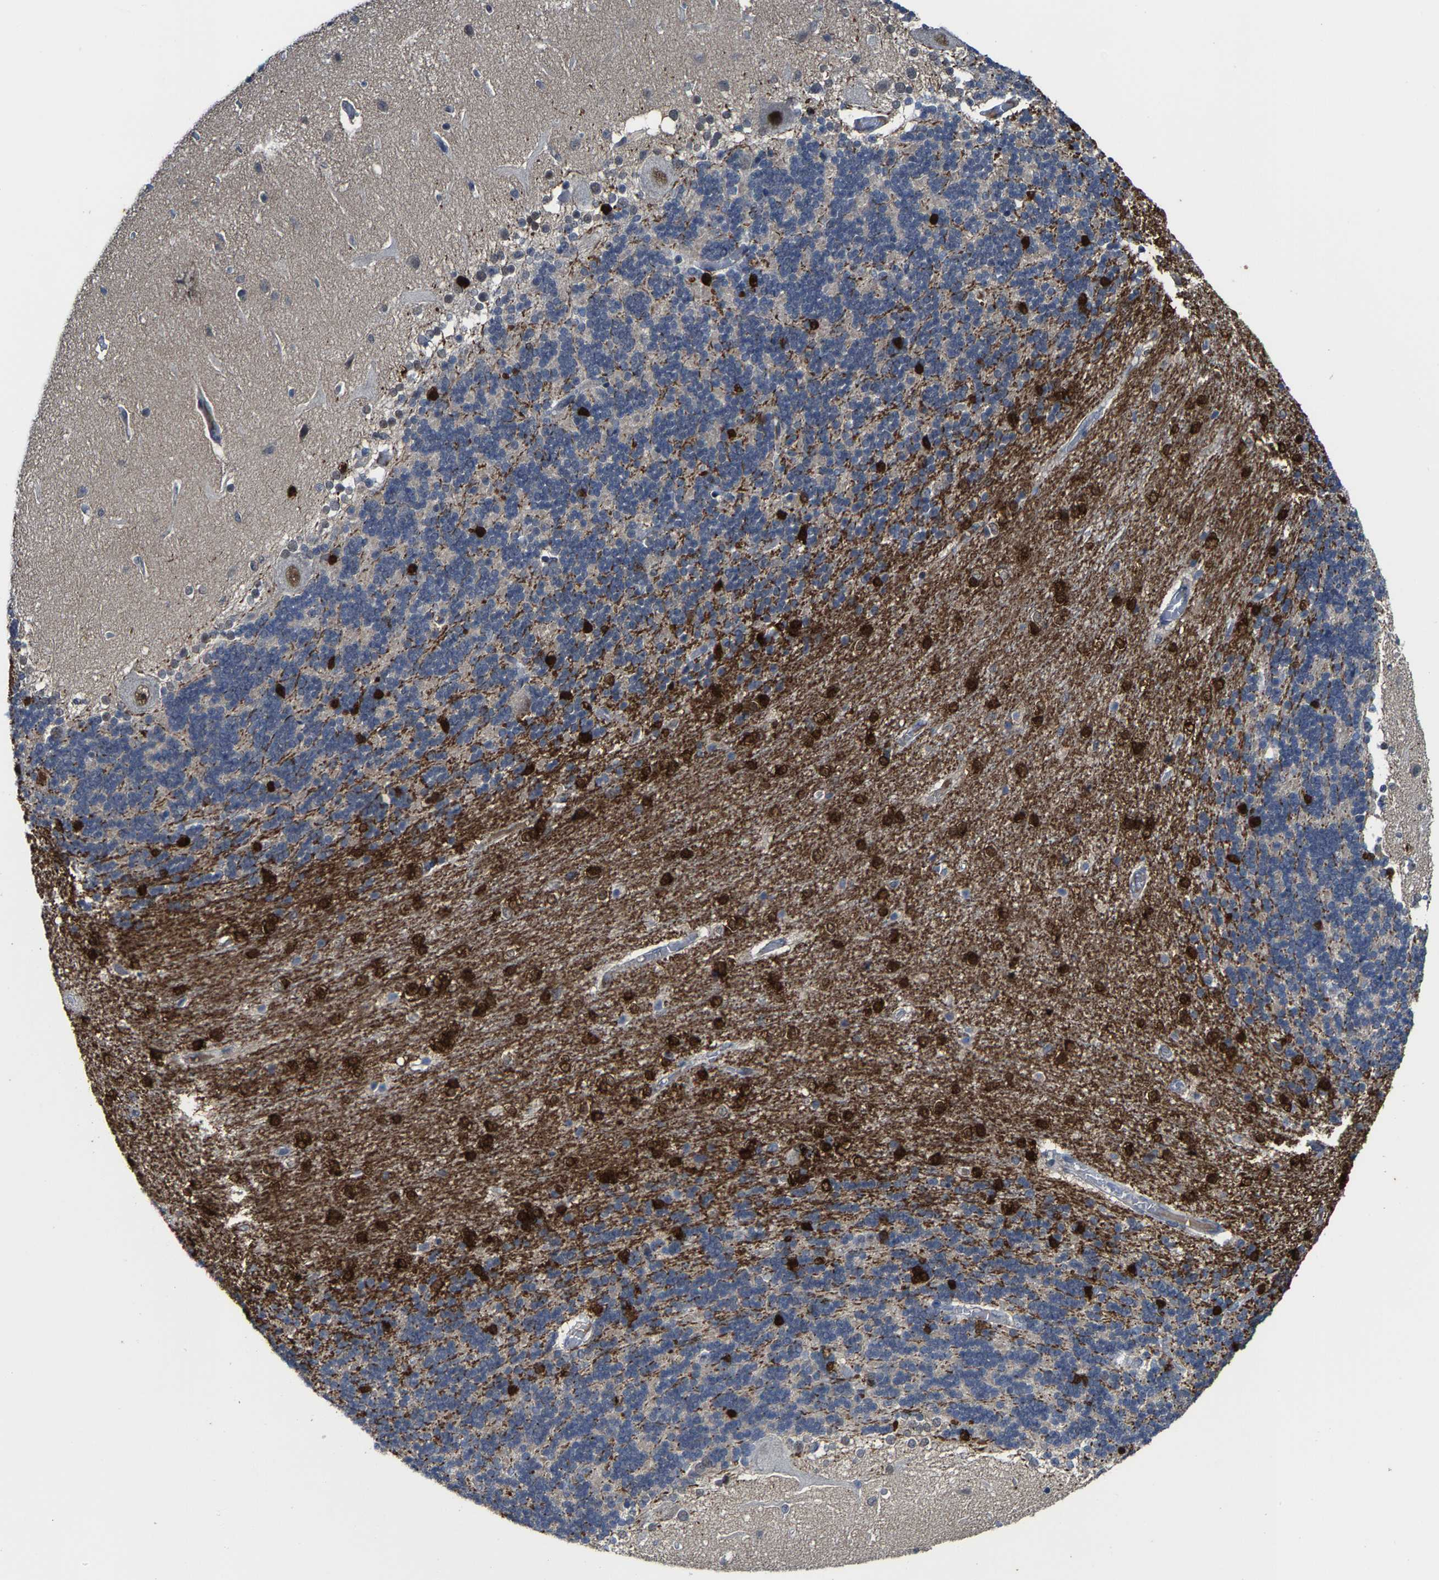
{"staining": {"intensity": "strong", "quantity": "<25%", "location": "nuclear"}, "tissue": "cerebellum", "cell_type": "Cells in granular layer", "image_type": "normal", "snomed": [{"axis": "morphology", "description": "Normal tissue, NOS"}, {"axis": "topography", "description": "Cerebellum"}], "caption": "Cells in granular layer display medium levels of strong nuclear staining in approximately <25% of cells in benign human cerebellum.", "gene": "FGD3", "patient": {"sex": "female", "age": 54}}